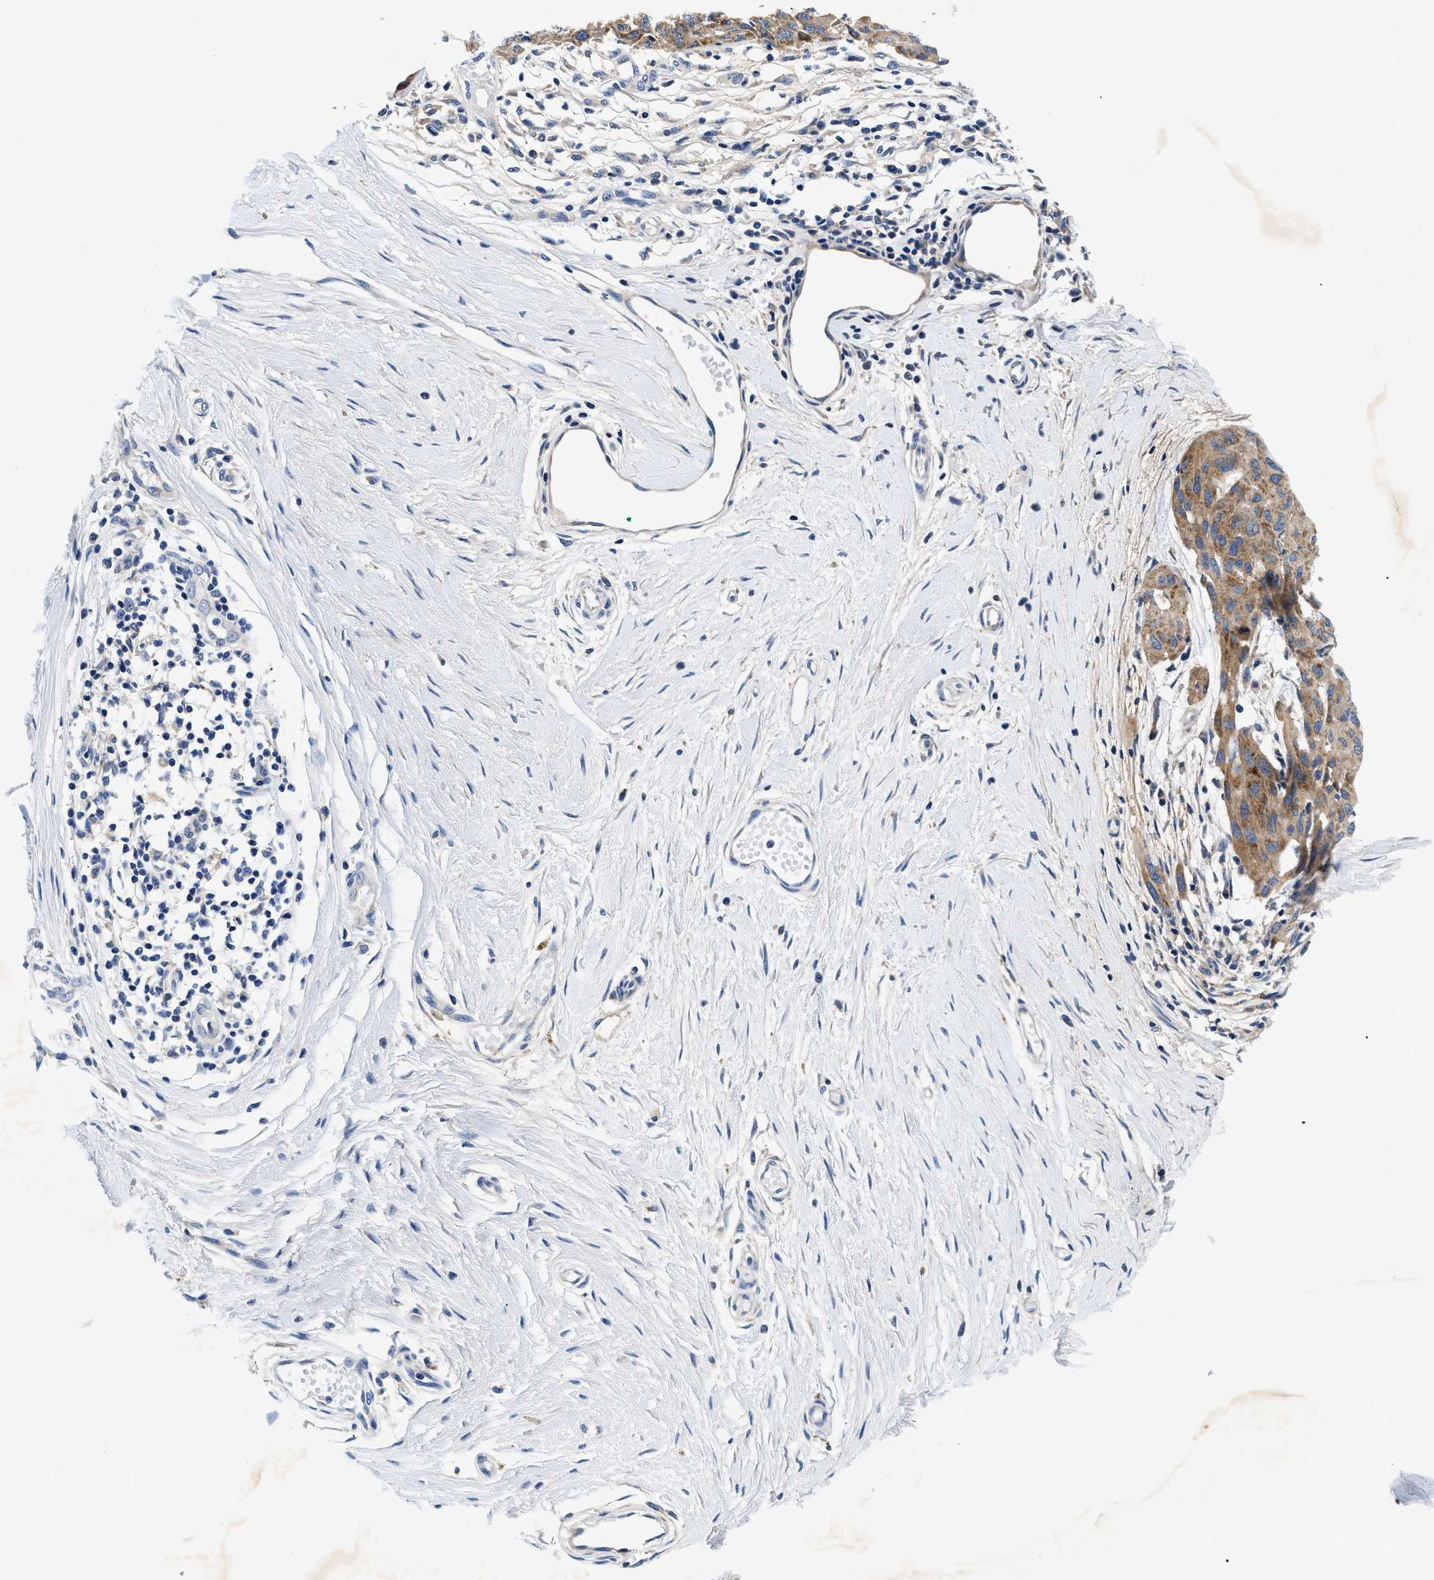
{"staining": {"intensity": "weak", "quantity": ">75%", "location": "cytoplasmic/membranous"}, "tissue": "melanoma", "cell_type": "Tumor cells", "image_type": "cancer", "snomed": [{"axis": "morphology", "description": "Normal tissue, NOS"}, {"axis": "morphology", "description": "Malignant melanoma, NOS"}, {"axis": "topography", "description": "Skin"}], "caption": "An immunohistochemistry (IHC) histopathology image of tumor tissue is shown. Protein staining in brown labels weak cytoplasmic/membranous positivity in melanoma within tumor cells.", "gene": "MEA1", "patient": {"sex": "male", "age": 62}}